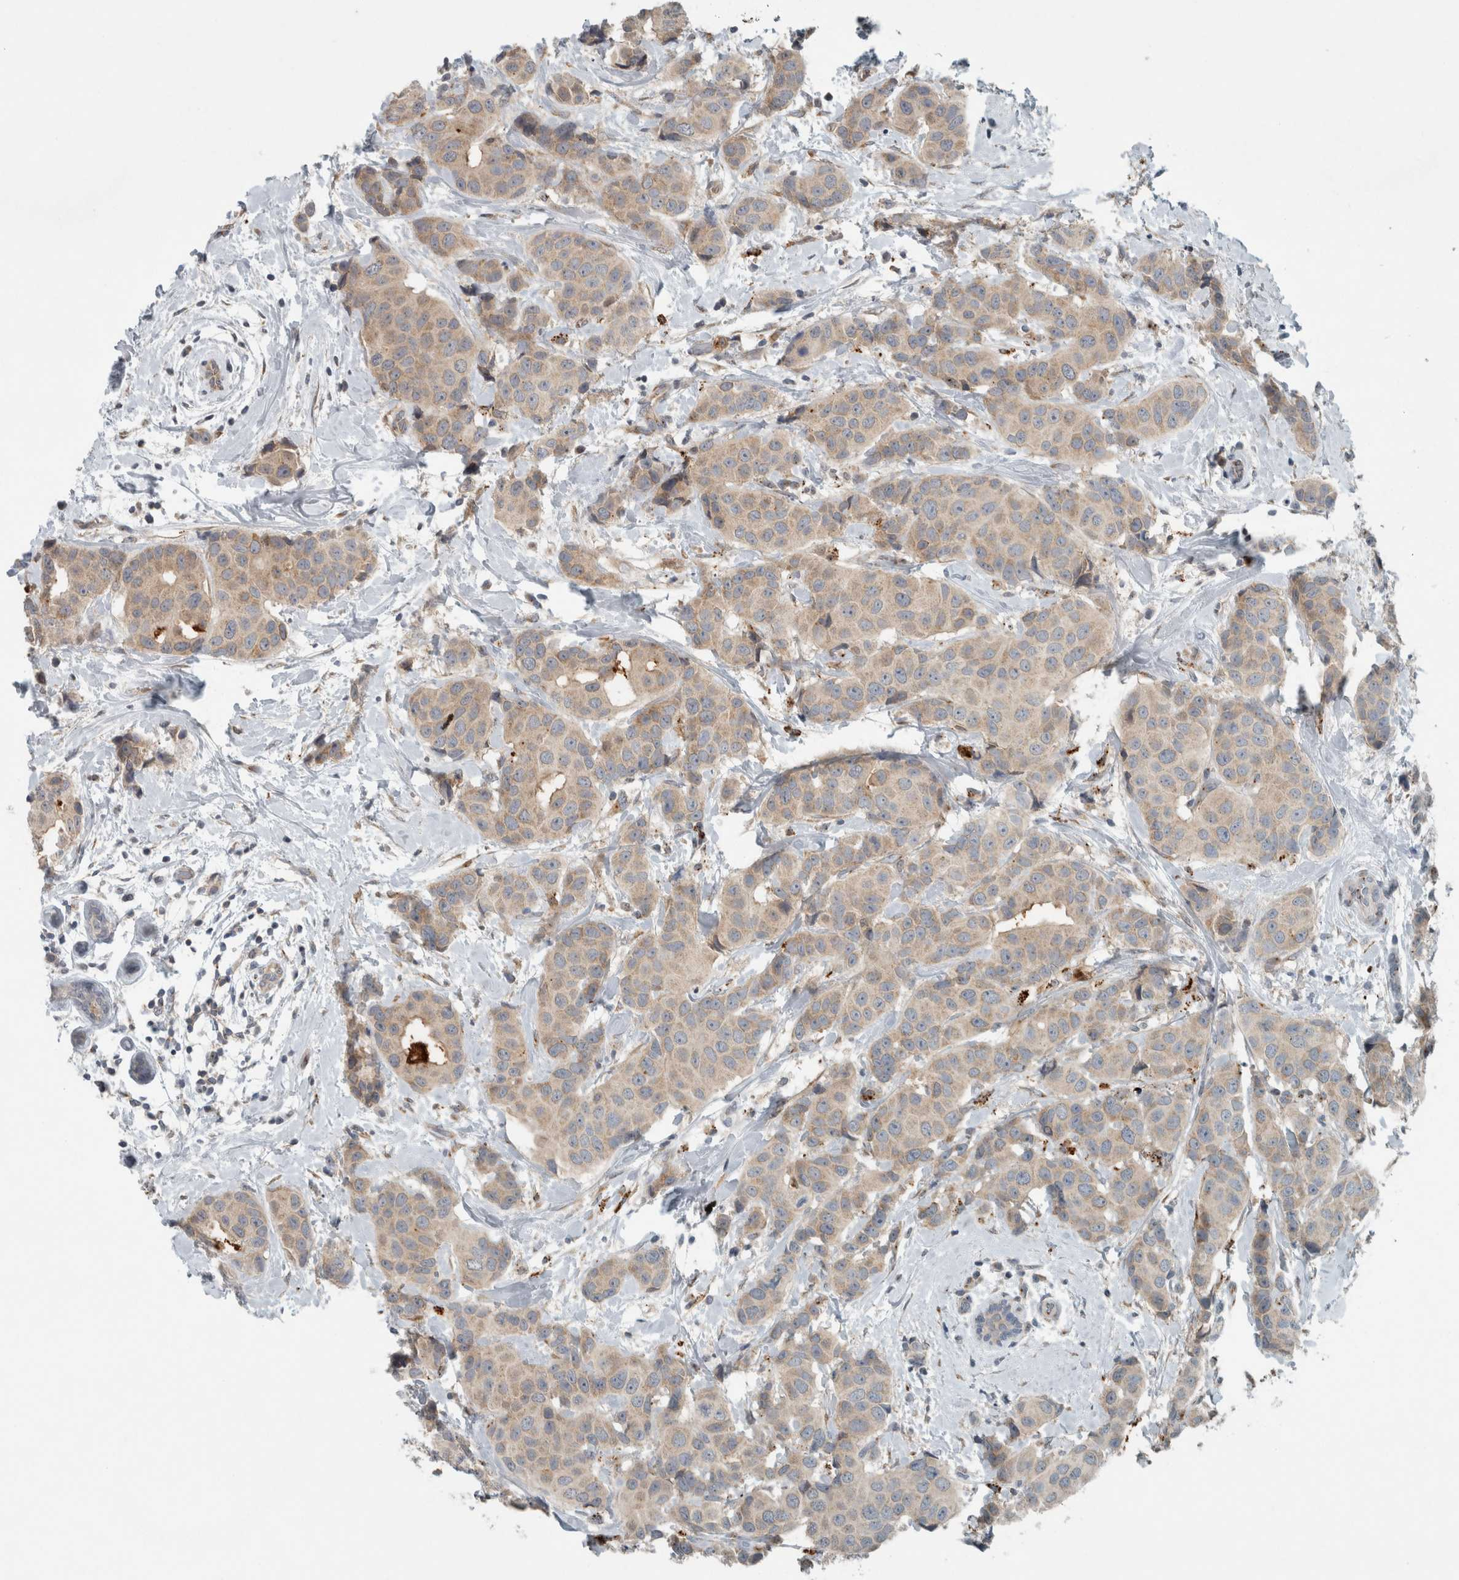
{"staining": {"intensity": "weak", "quantity": ">75%", "location": "cytoplasmic/membranous"}, "tissue": "breast cancer", "cell_type": "Tumor cells", "image_type": "cancer", "snomed": [{"axis": "morphology", "description": "Normal tissue, NOS"}, {"axis": "morphology", "description": "Duct carcinoma"}, {"axis": "topography", "description": "Breast"}], "caption": "Weak cytoplasmic/membranous positivity for a protein is appreciated in about >75% of tumor cells of breast cancer using immunohistochemistry (IHC).", "gene": "KIF1C", "patient": {"sex": "female", "age": 39}}